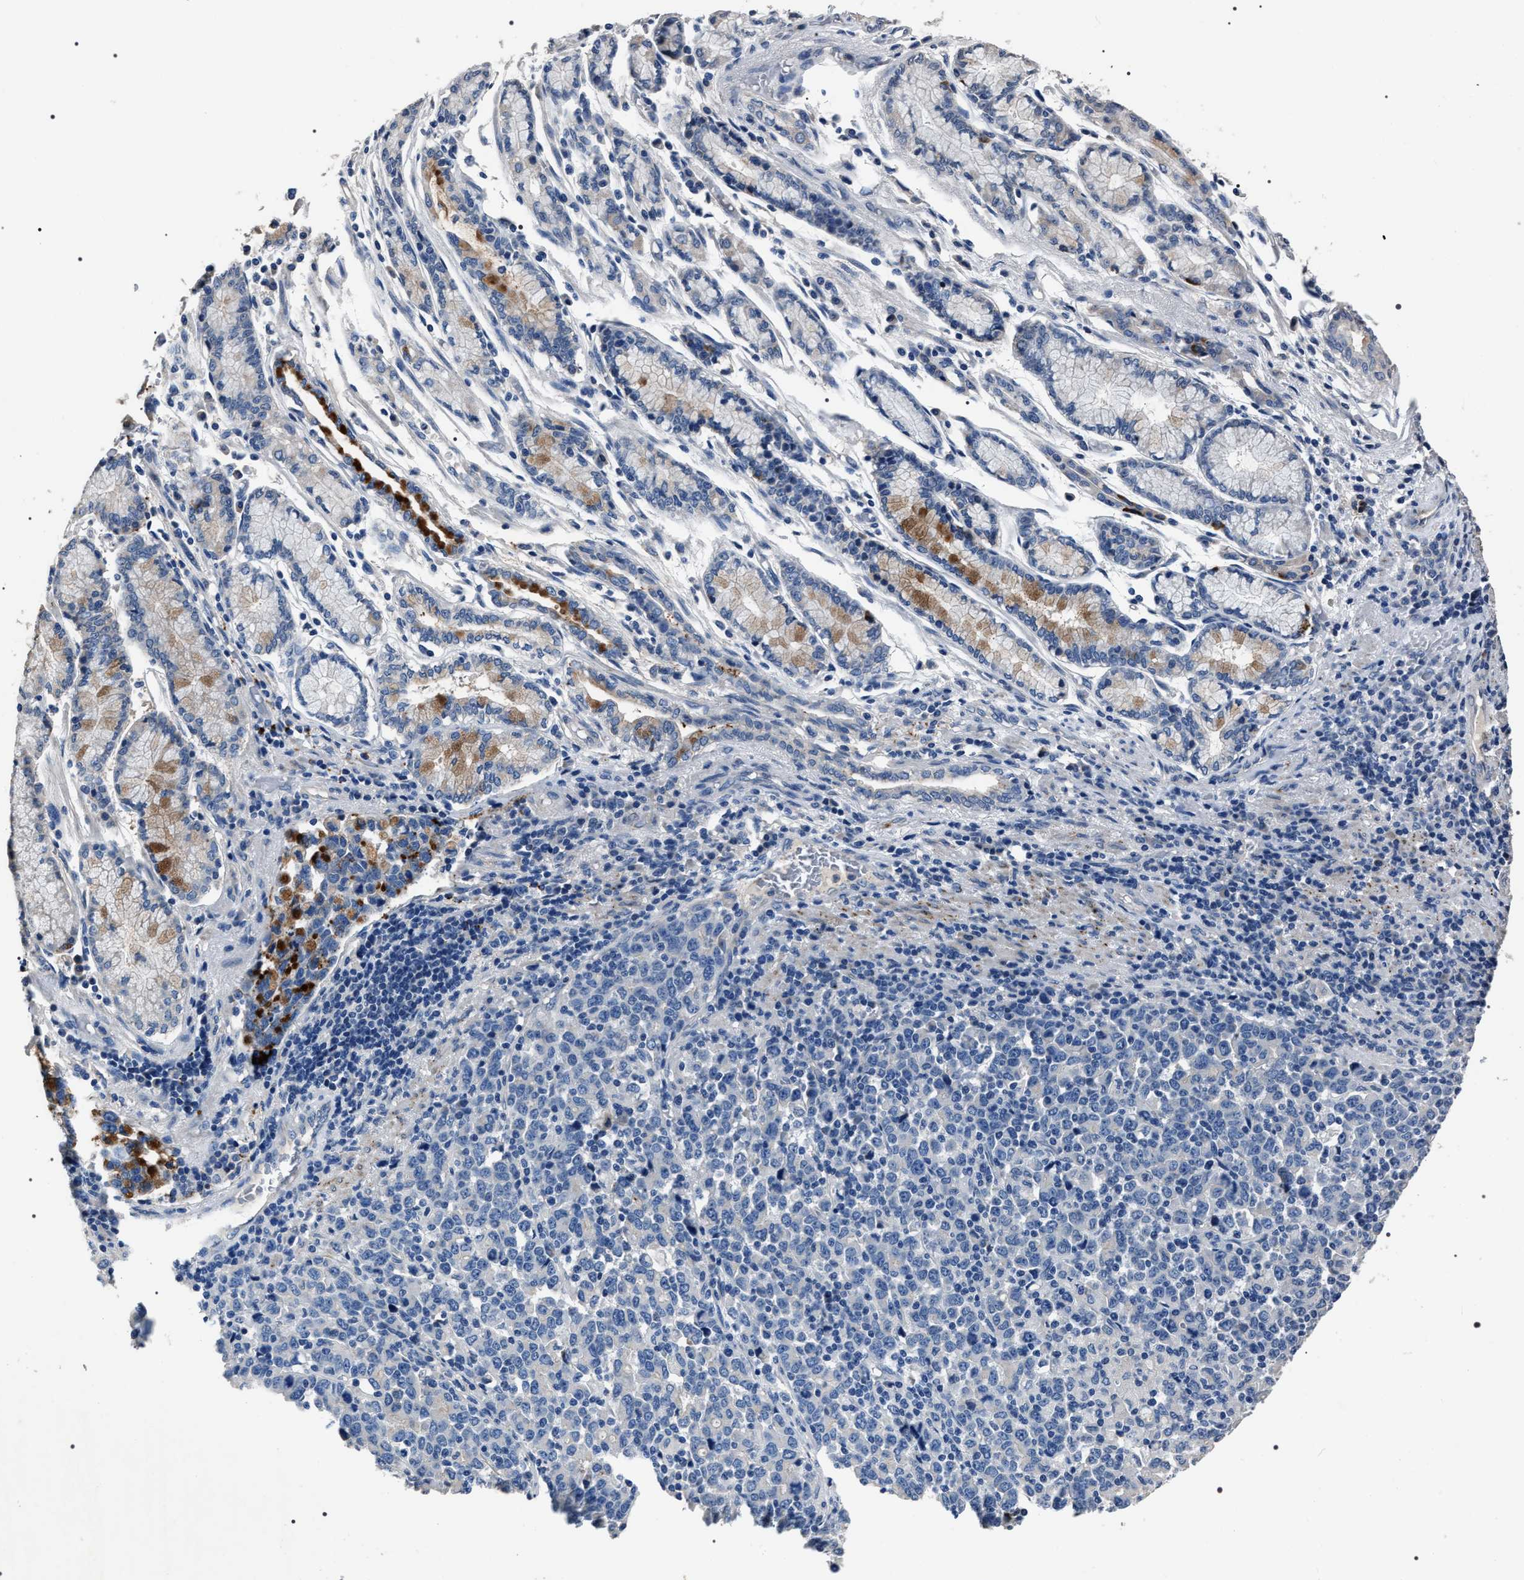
{"staining": {"intensity": "negative", "quantity": "none", "location": "none"}, "tissue": "stomach cancer", "cell_type": "Tumor cells", "image_type": "cancer", "snomed": [{"axis": "morphology", "description": "Adenocarcinoma, NOS"}, {"axis": "topography", "description": "Stomach, upper"}], "caption": "IHC of stomach cancer (adenocarcinoma) shows no staining in tumor cells.", "gene": "TRIM54", "patient": {"sex": "male", "age": 69}}